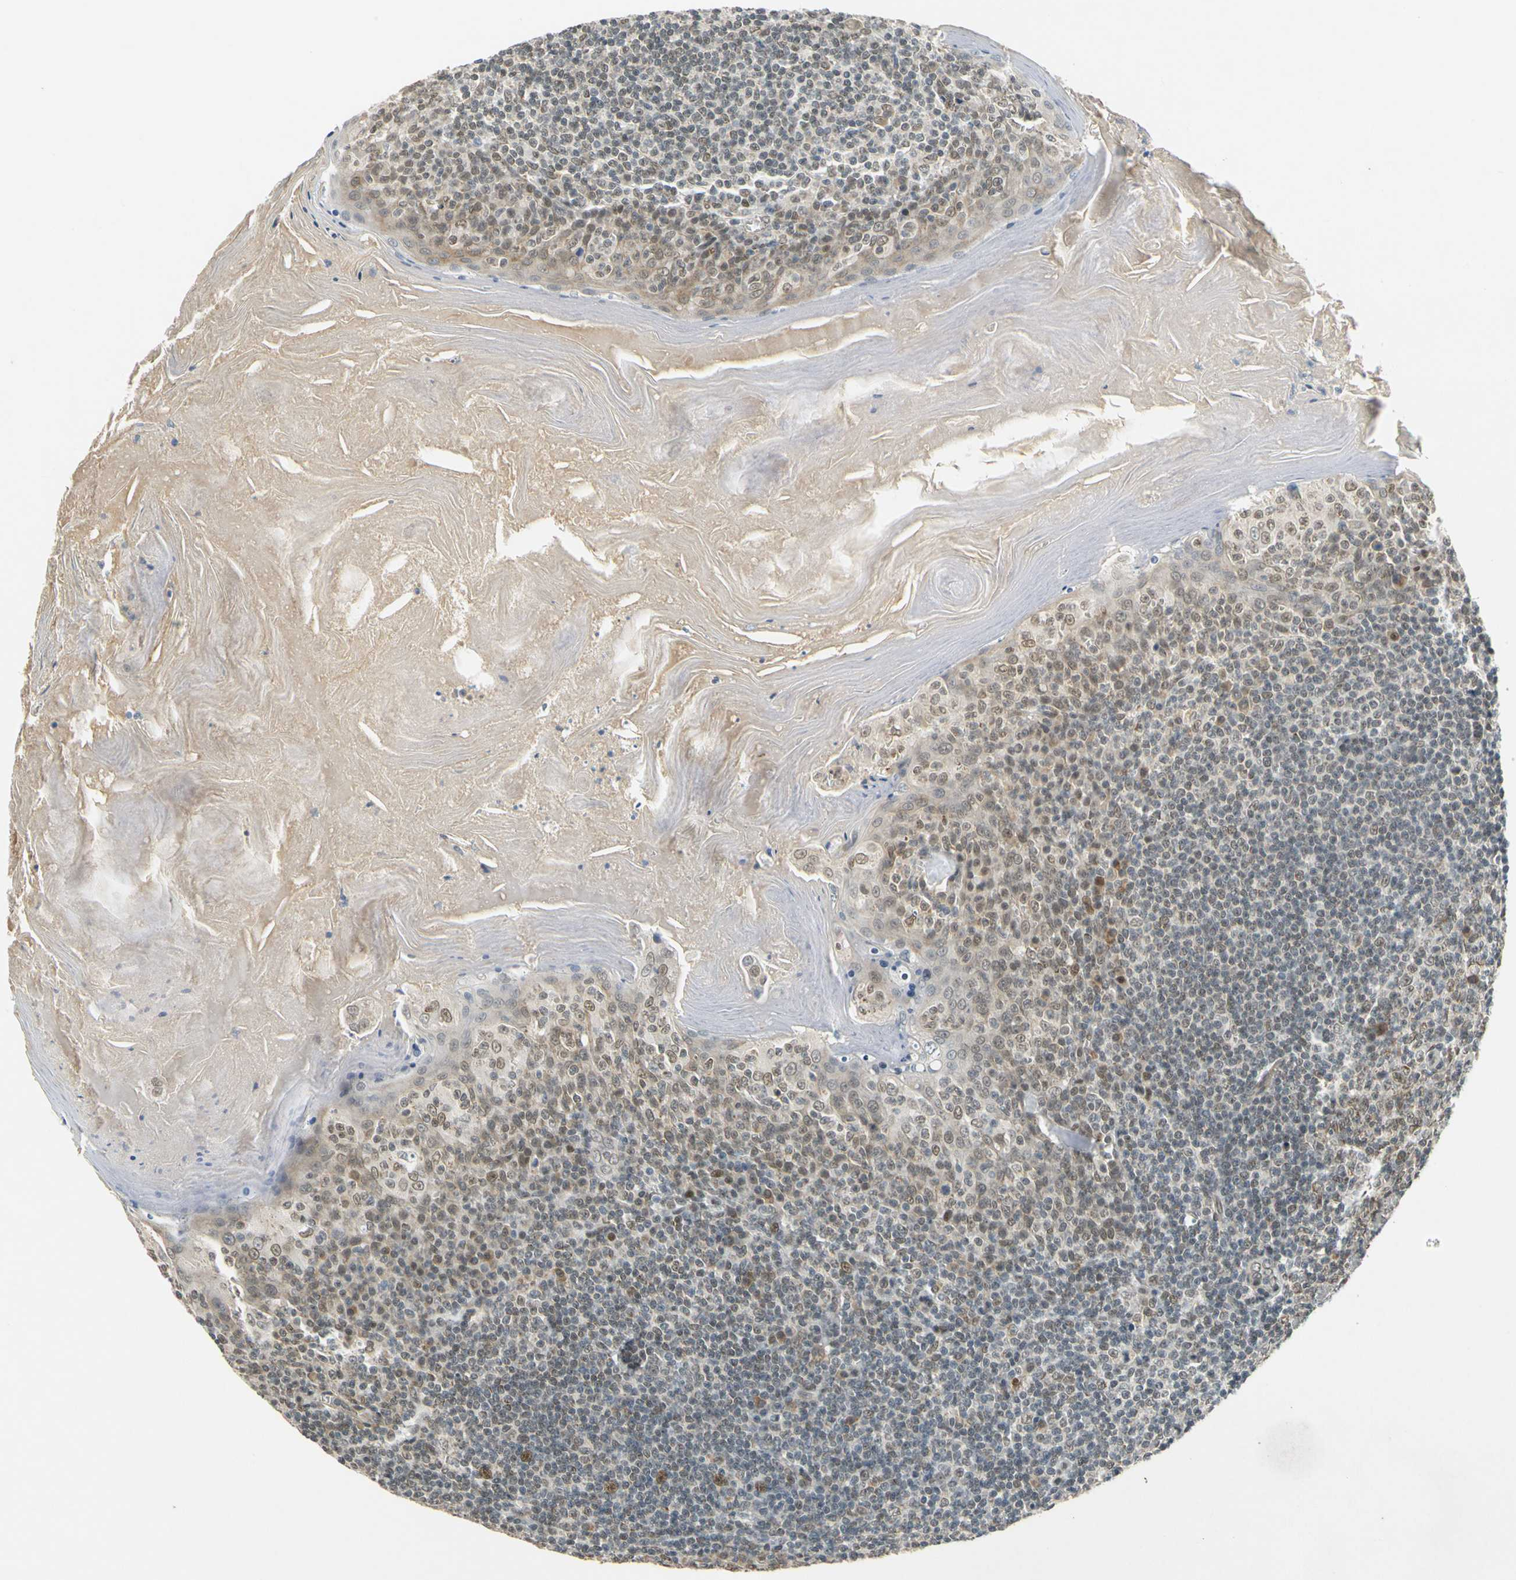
{"staining": {"intensity": "moderate", "quantity": "25%-75%", "location": "cytoplasmic/membranous,nuclear"}, "tissue": "tonsil", "cell_type": "Germinal center cells", "image_type": "normal", "snomed": [{"axis": "morphology", "description": "Normal tissue, NOS"}, {"axis": "topography", "description": "Tonsil"}], "caption": "IHC (DAB (3,3'-diaminobenzidine)) staining of unremarkable human tonsil exhibits moderate cytoplasmic/membranous,nuclear protein positivity in about 25%-75% of germinal center cells.", "gene": "POGZ", "patient": {"sex": "male", "age": 31}}